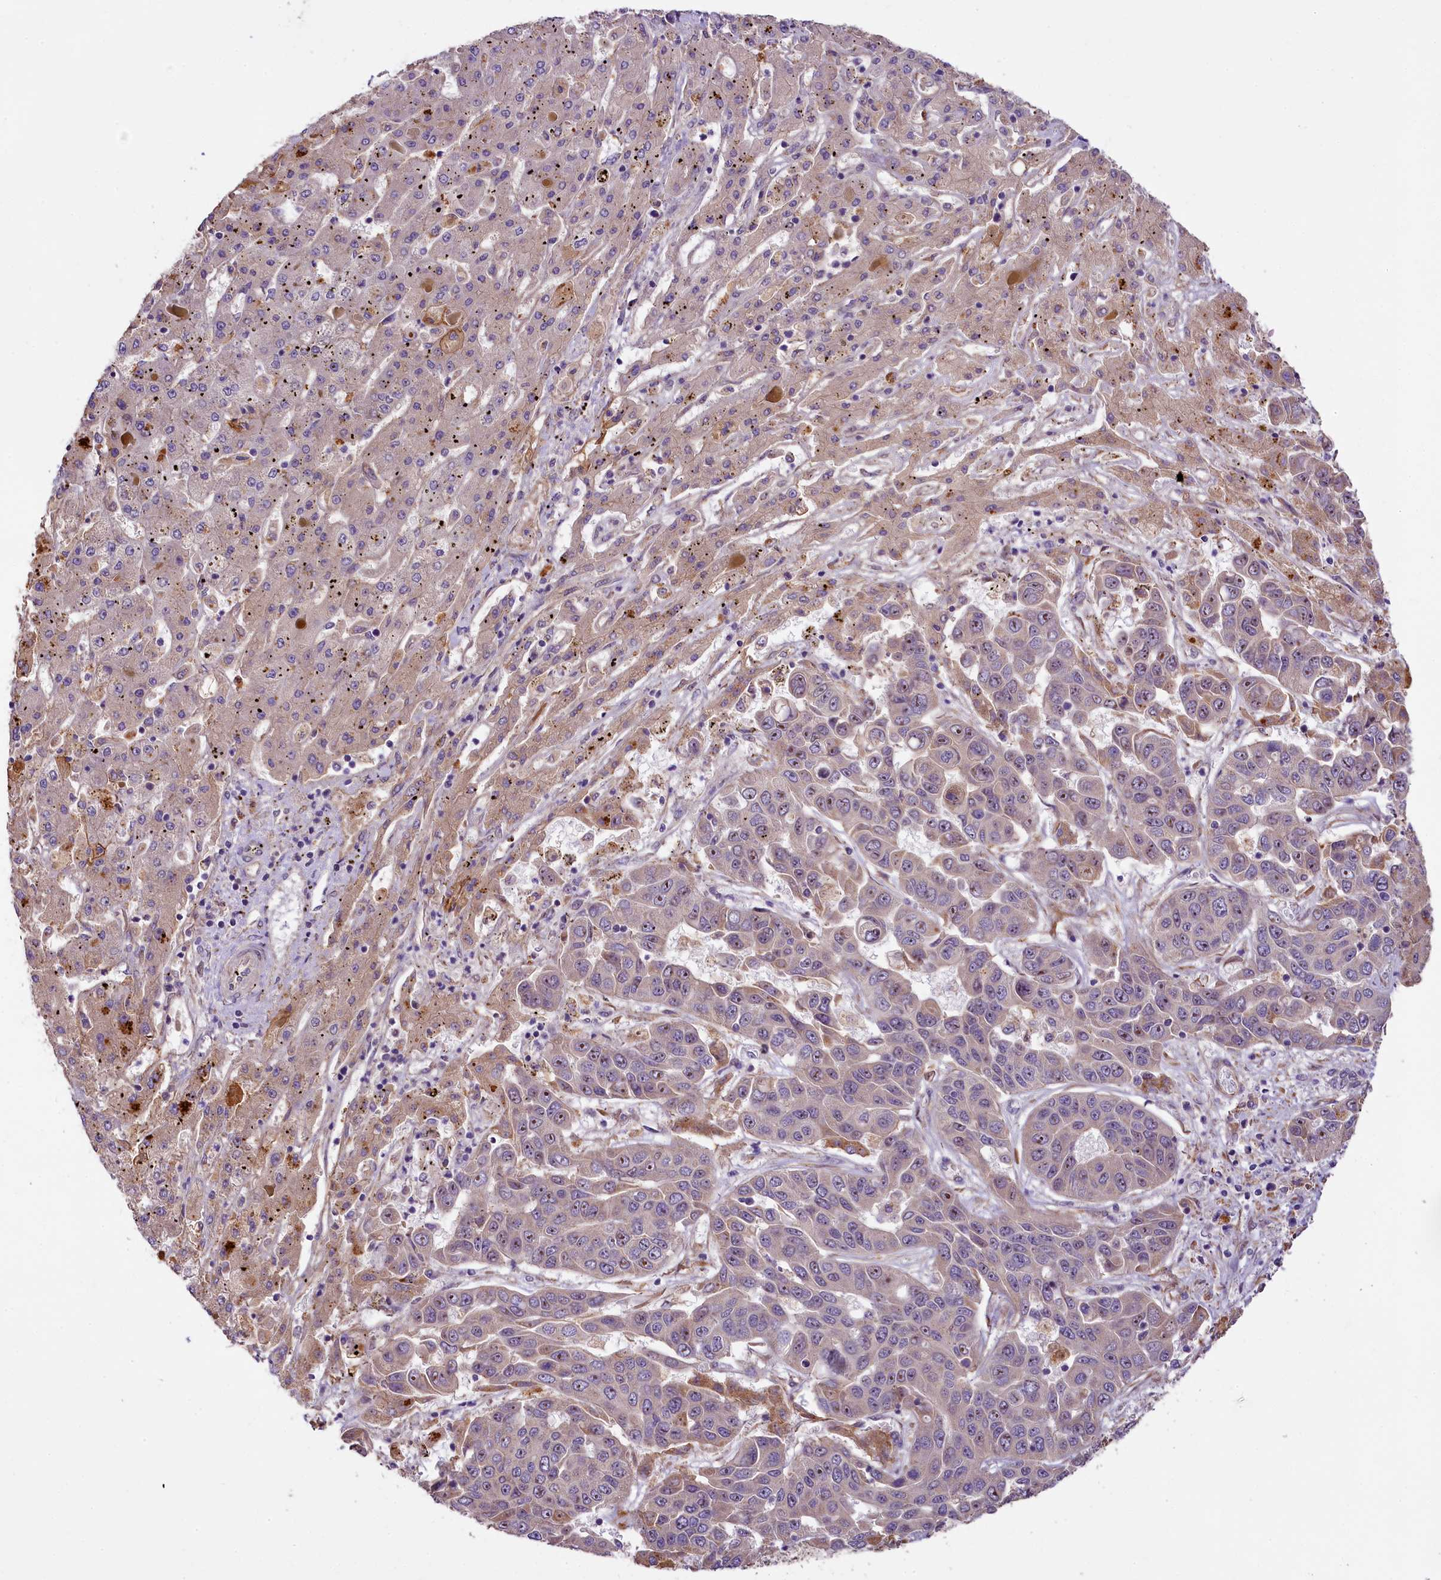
{"staining": {"intensity": "weak", "quantity": "25%-75%", "location": "nuclear"}, "tissue": "liver cancer", "cell_type": "Tumor cells", "image_type": "cancer", "snomed": [{"axis": "morphology", "description": "Cholangiocarcinoma"}, {"axis": "topography", "description": "Liver"}], "caption": "This is a micrograph of immunohistochemistry staining of liver cholangiocarcinoma, which shows weak staining in the nuclear of tumor cells.", "gene": "UBXN6", "patient": {"sex": "female", "age": 52}}